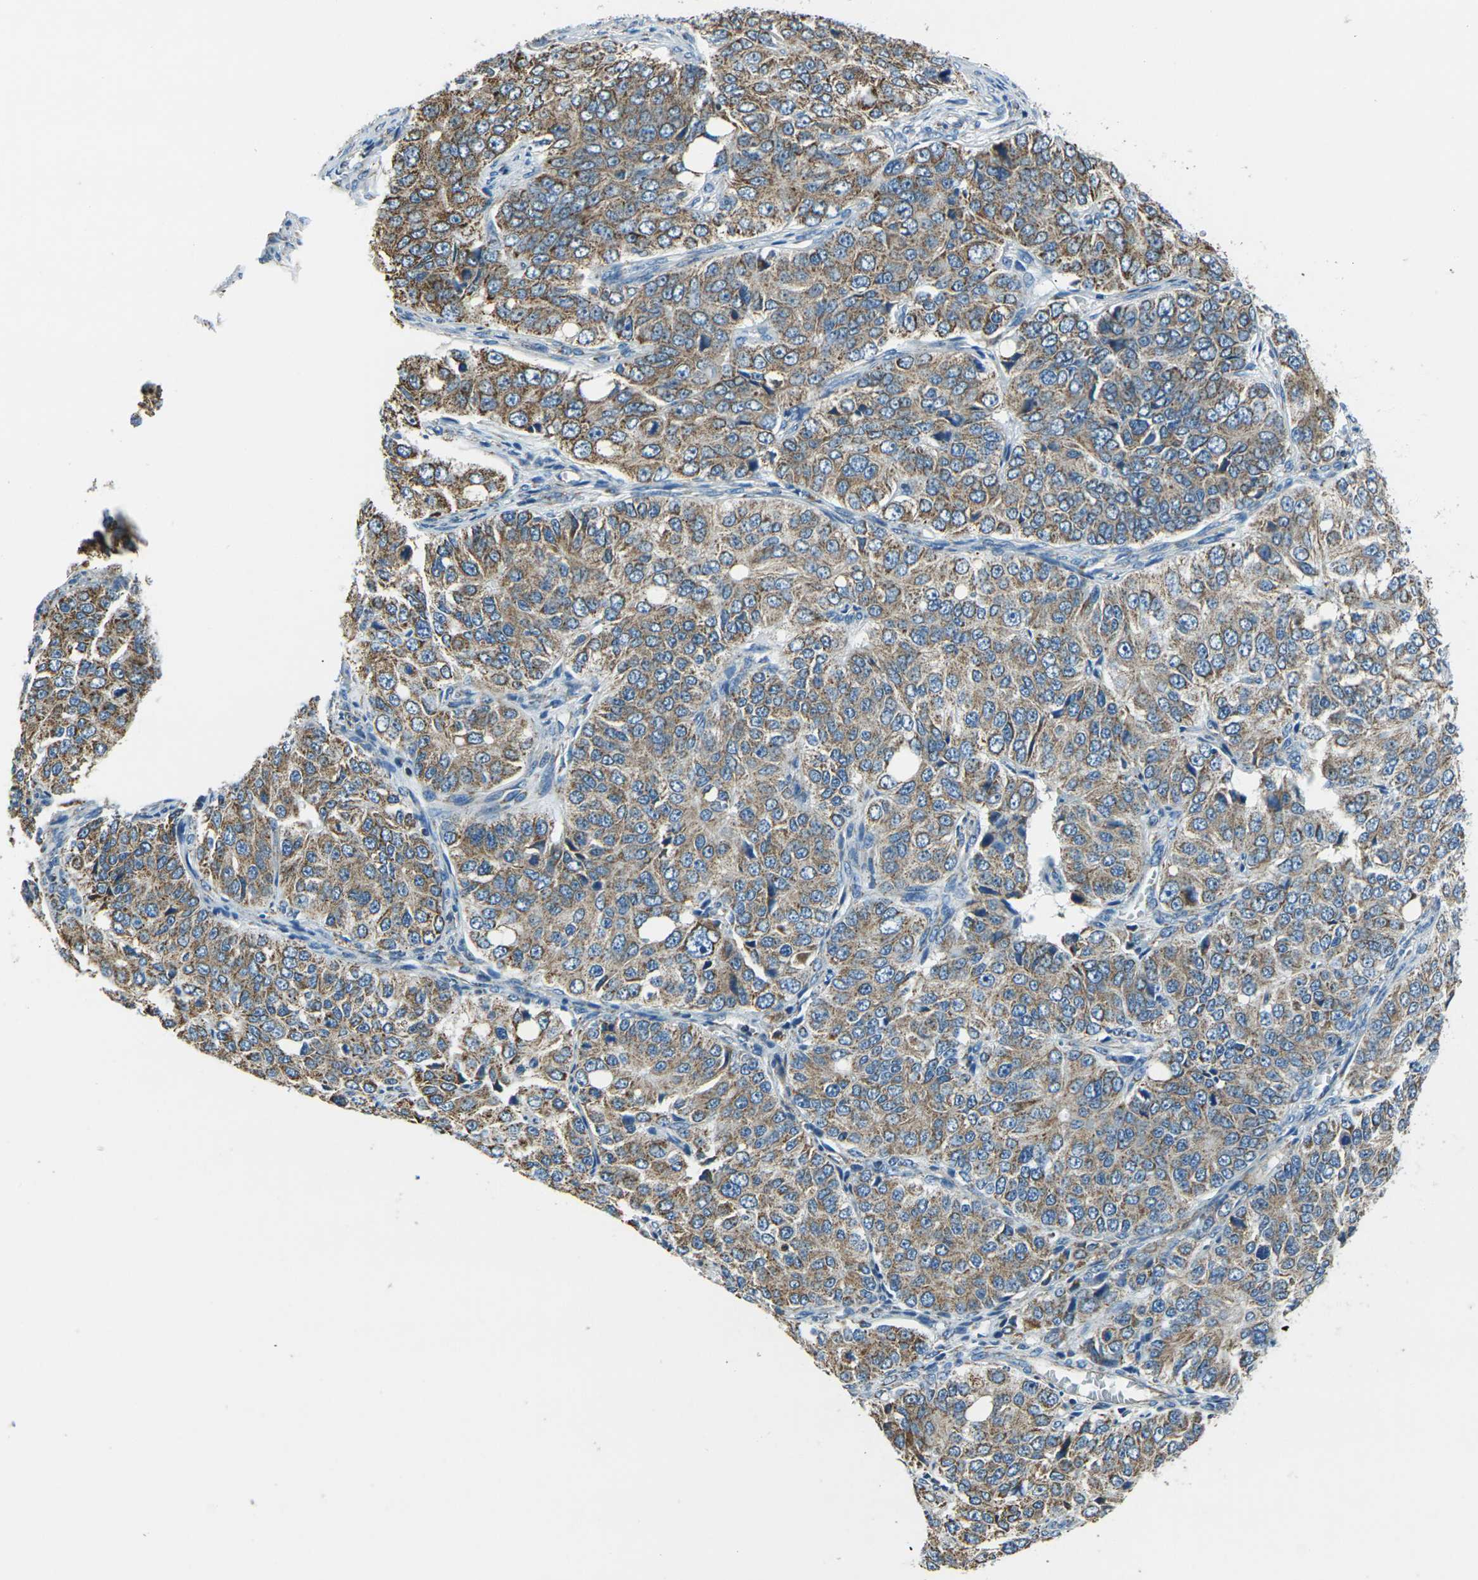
{"staining": {"intensity": "moderate", "quantity": ">75%", "location": "cytoplasmic/membranous"}, "tissue": "ovarian cancer", "cell_type": "Tumor cells", "image_type": "cancer", "snomed": [{"axis": "morphology", "description": "Carcinoma, endometroid"}, {"axis": "topography", "description": "Ovary"}], "caption": "This is a micrograph of immunohistochemistry staining of ovarian cancer (endometroid carcinoma), which shows moderate staining in the cytoplasmic/membranous of tumor cells.", "gene": "IRF3", "patient": {"sex": "female", "age": 51}}